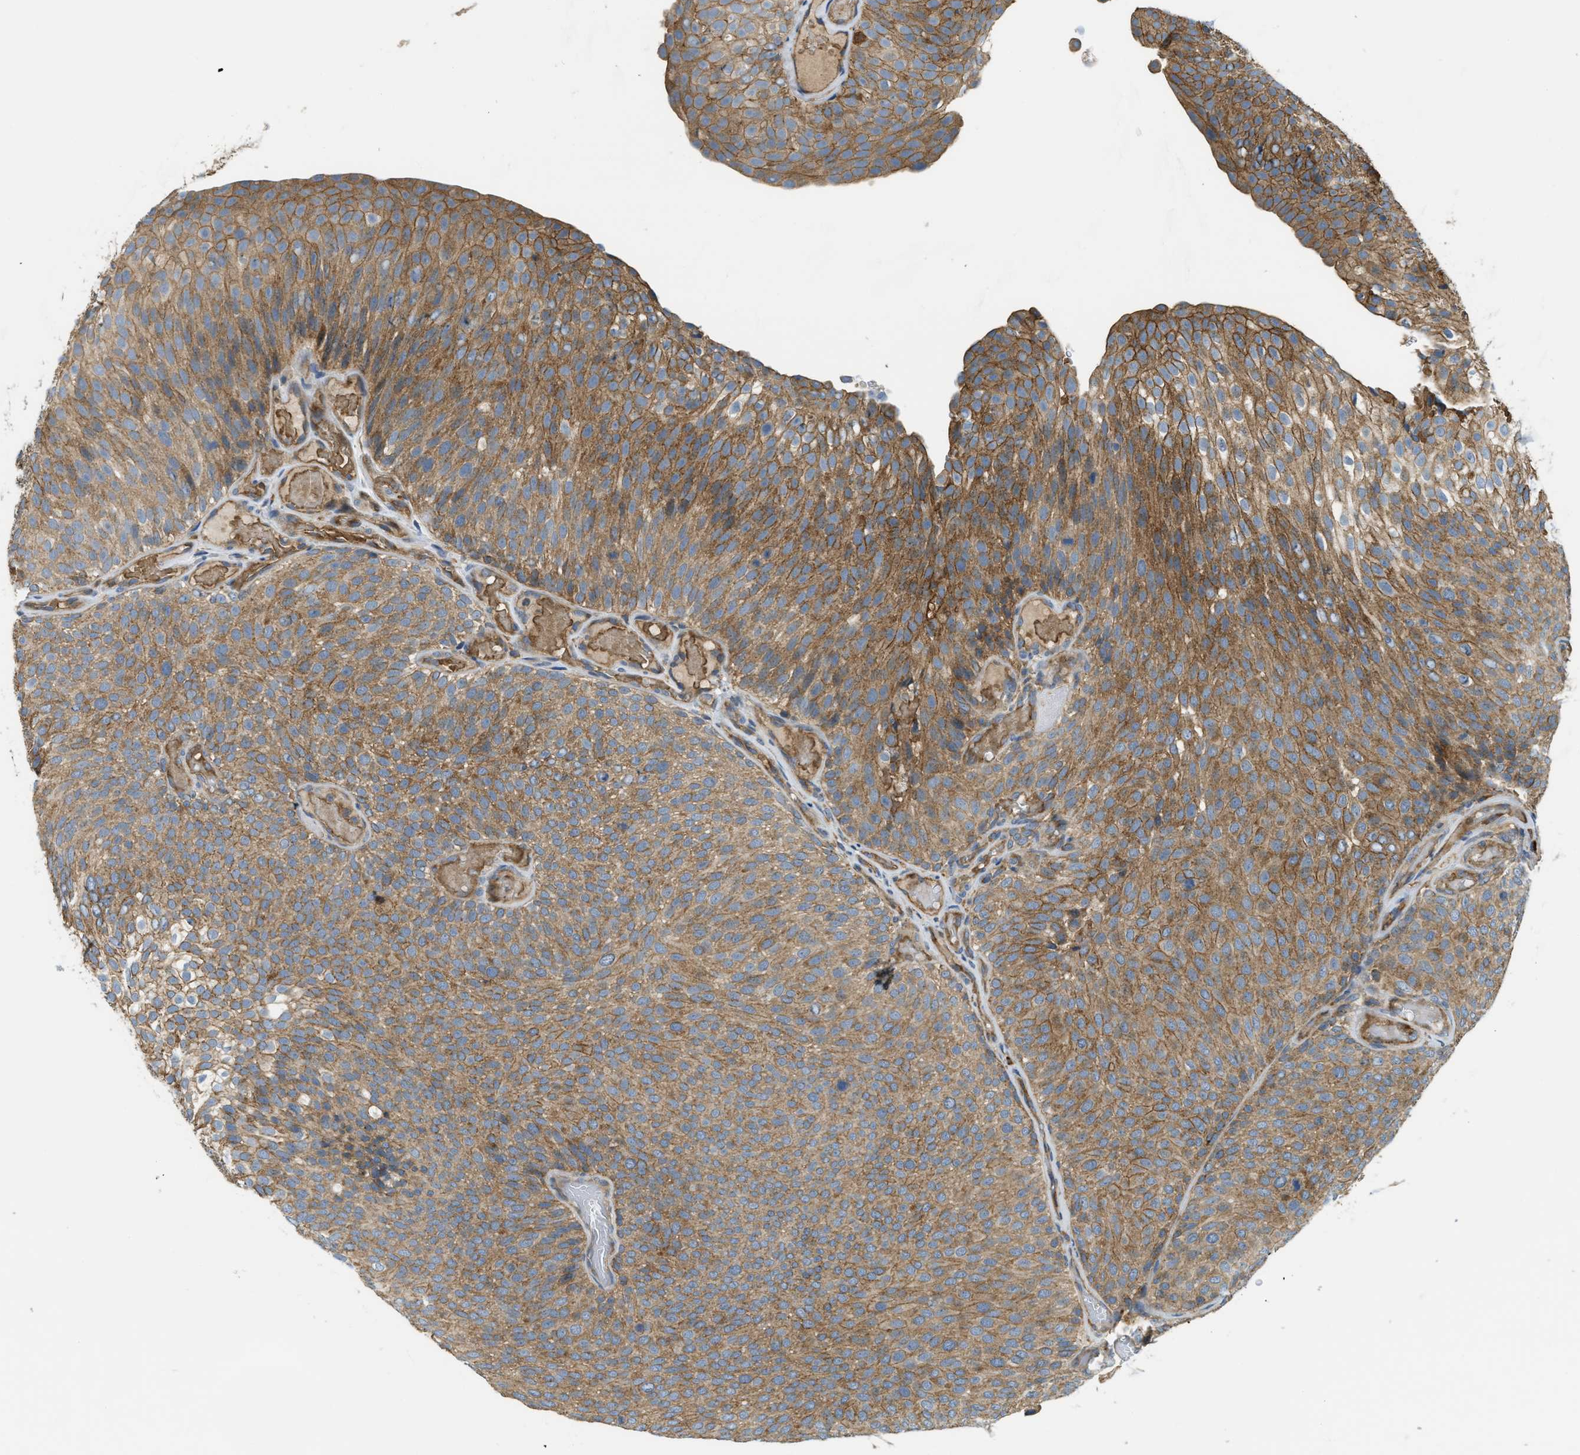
{"staining": {"intensity": "moderate", "quantity": ">75%", "location": "cytoplasmic/membranous"}, "tissue": "urothelial cancer", "cell_type": "Tumor cells", "image_type": "cancer", "snomed": [{"axis": "morphology", "description": "Urothelial carcinoma, Low grade"}, {"axis": "topography", "description": "Urinary bladder"}], "caption": "A high-resolution histopathology image shows immunohistochemistry staining of urothelial cancer, which shows moderate cytoplasmic/membranous expression in about >75% of tumor cells. (DAB IHC with brightfield microscopy, high magnification).", "gene": "BAG4", "patient": {"sex": "male", "age": 78}}